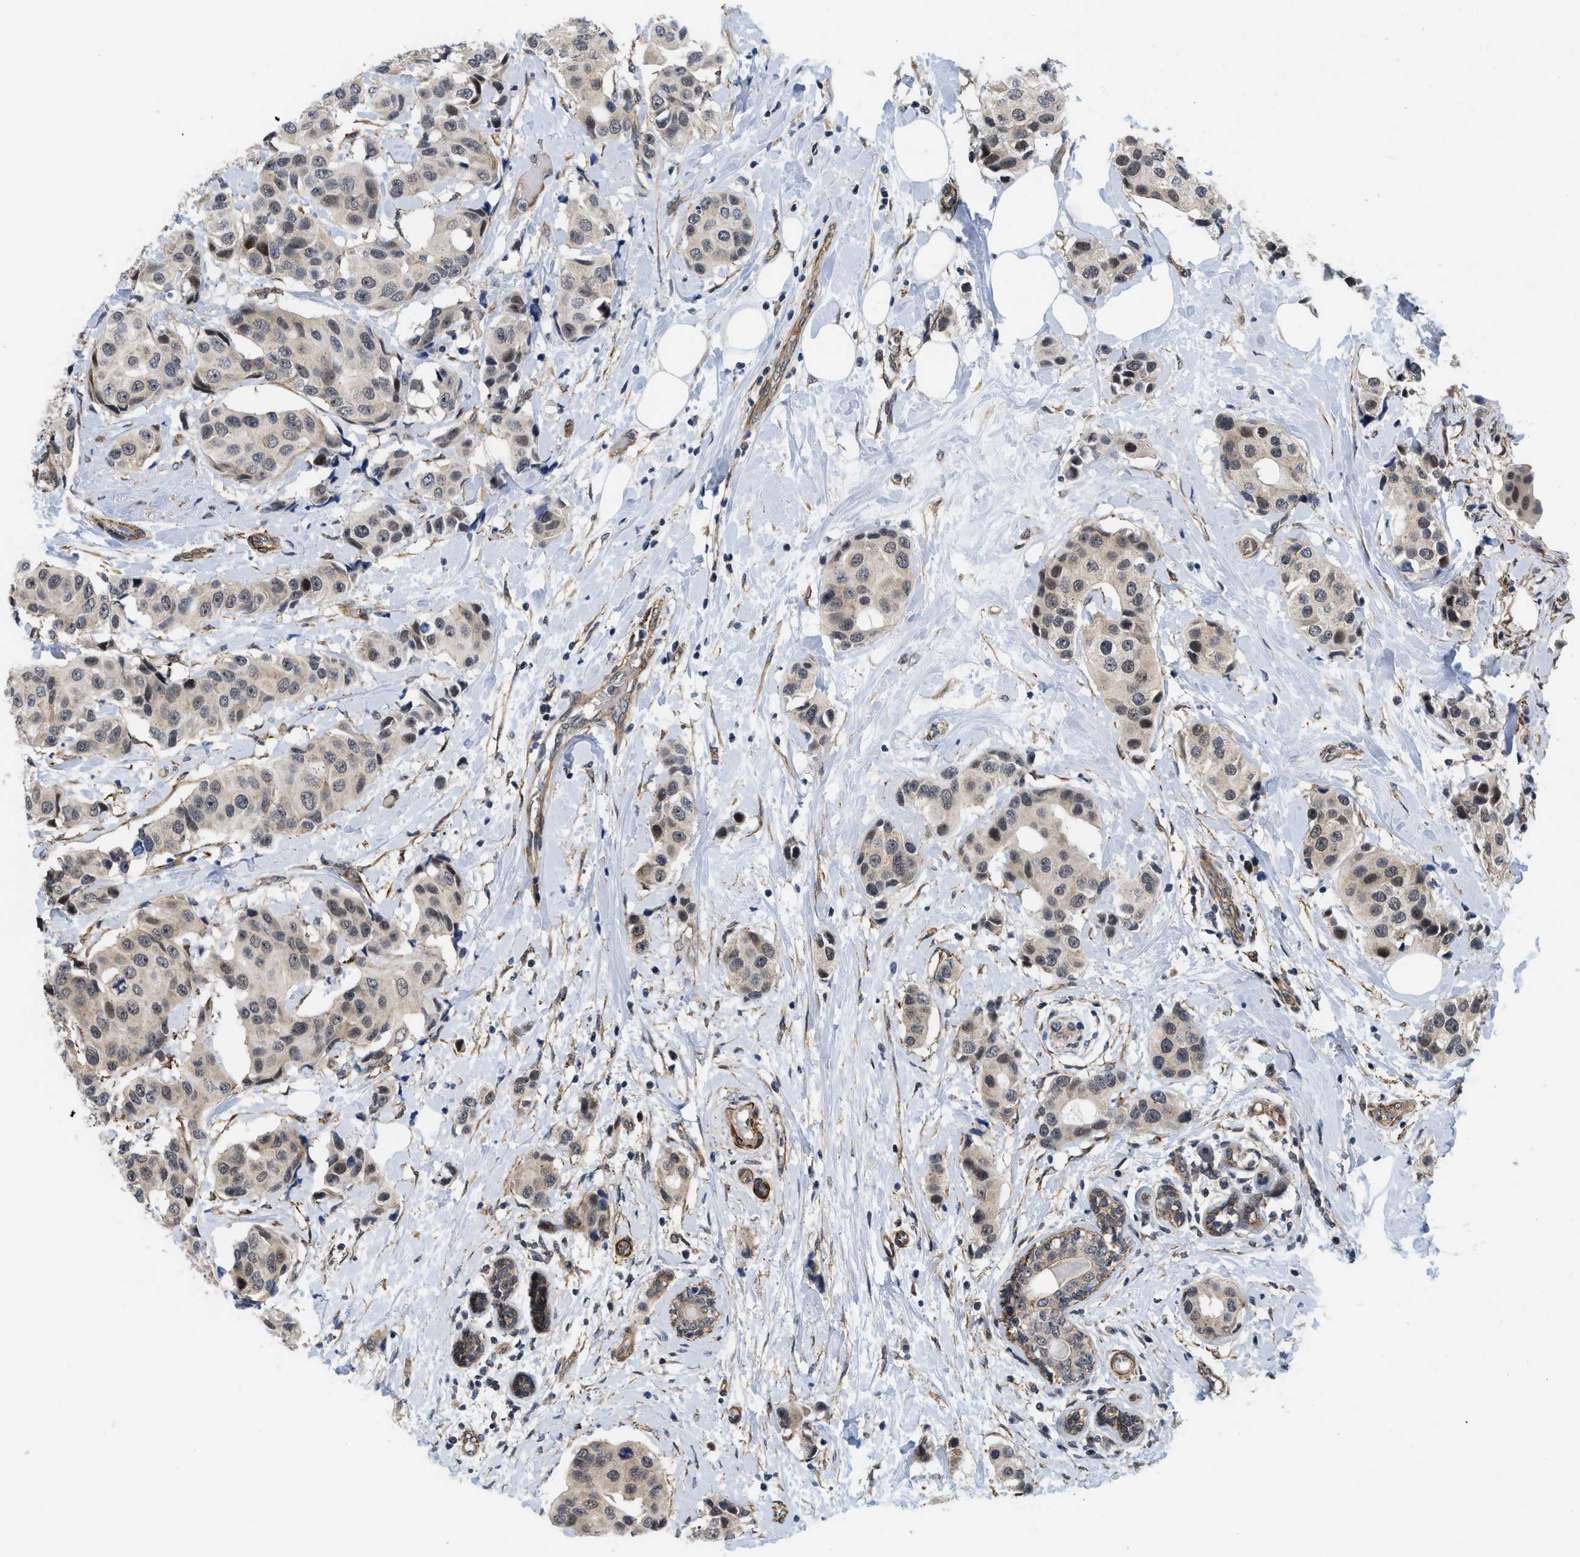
{"staining": {"intensity": "weak", "quantity": "25%-75%", "location": "cytoplasmic/membranous,nuclear"}, "tissue": "breast cancer", "cell_type": "Tumor cells", "image_type": "cancer", "snomed": [{"axis": "morphology", "description": "Normal tissue, NOS"}, {"axis": "morphology", "description": "Duct carcinoma"}, {"axis": "topography", "description": "Breast"}], "caption": "The immunohistochemical stain labels weak cytoplasmic/membranous and nuclear positivity in tumor cells of breast intraductal carcinoma tissue. (IHC, brightfield microscopy, high magnification).", "gene": "GPRASP2", "patient": {"sex": "female", "age": 39}}